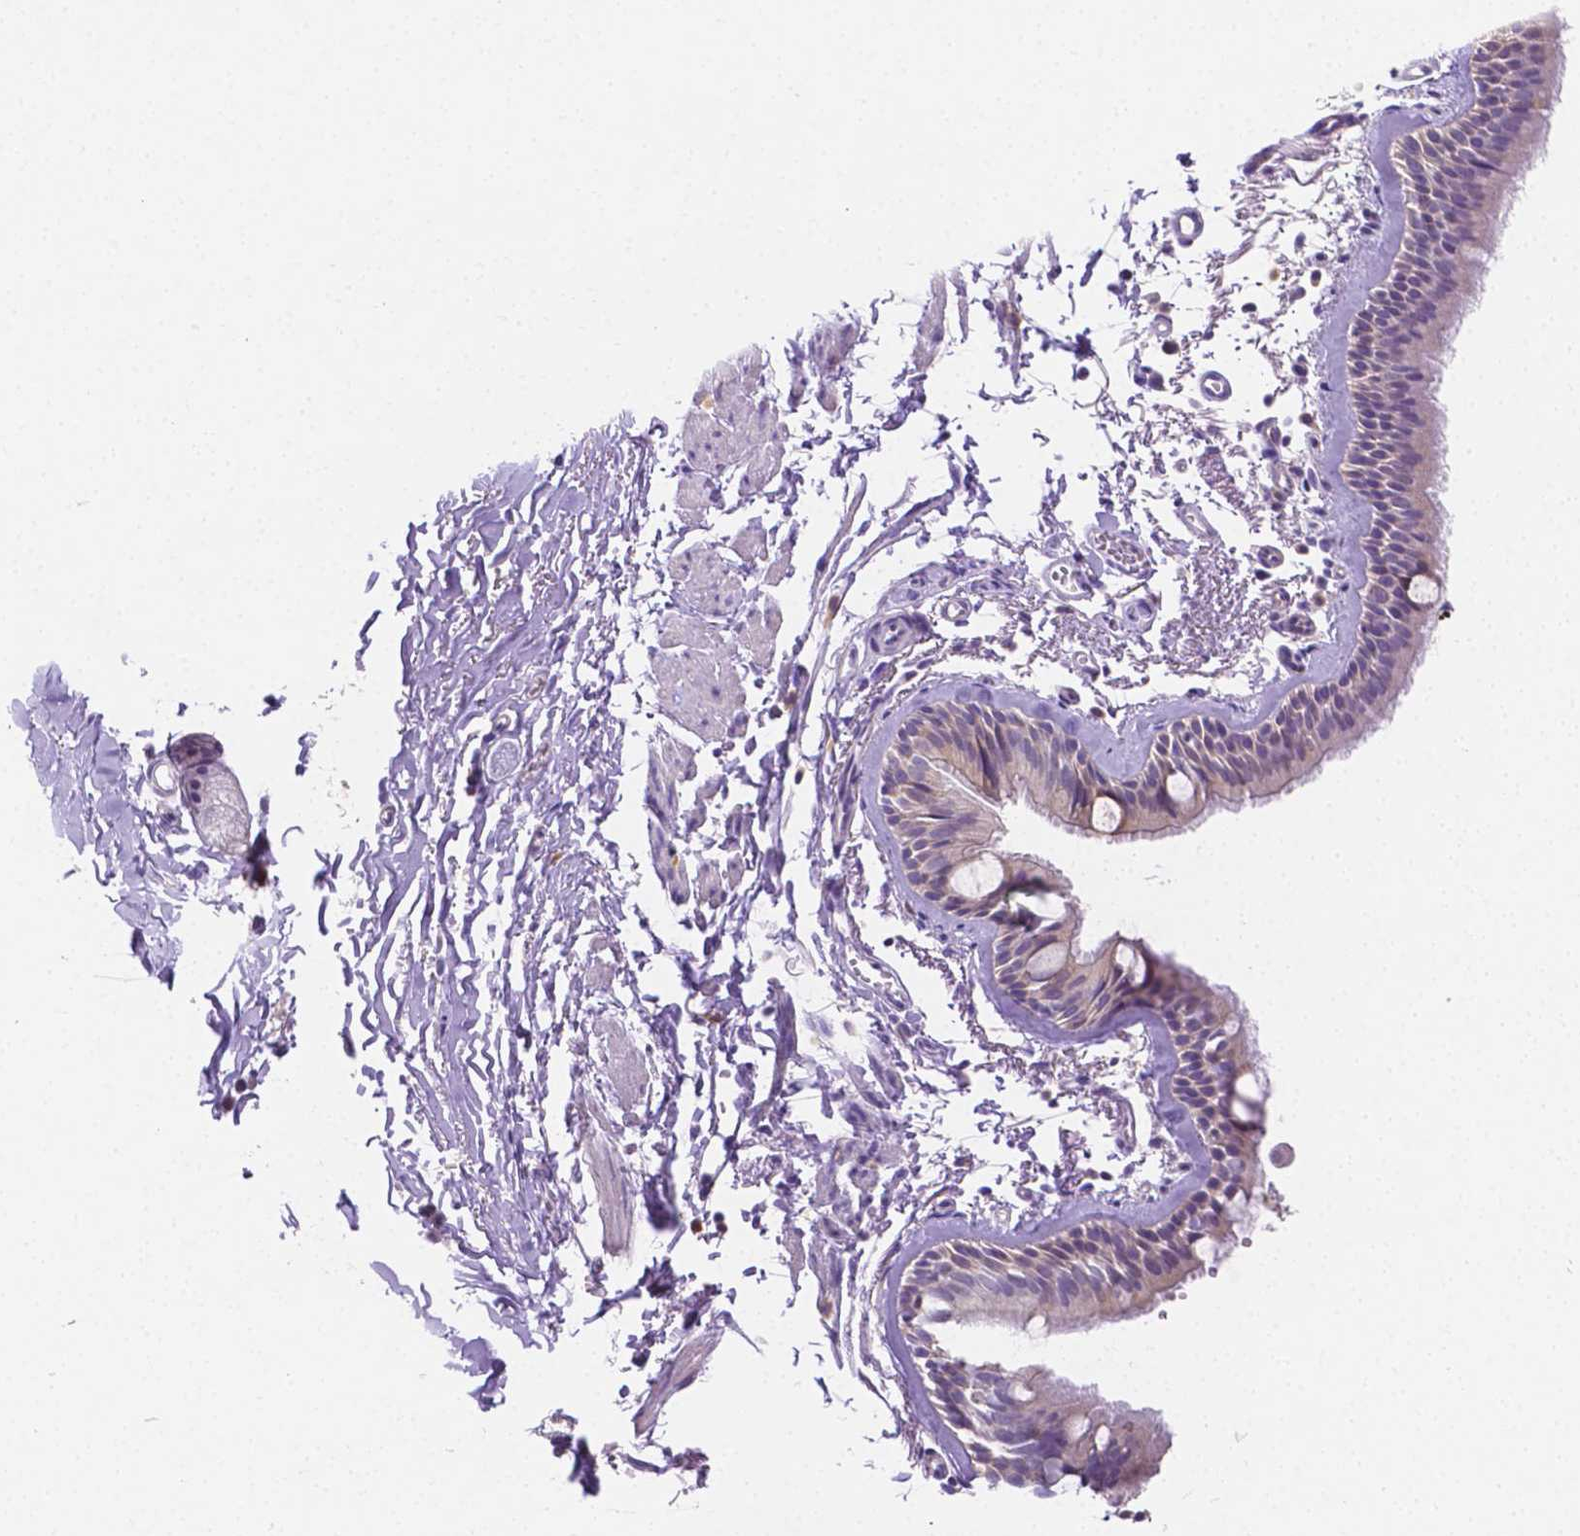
{"staining": {"intensity": "moderate", "quantity": "<25%", "location": "cytoplasmic/membranous"}, "tissue": "bronchus", "cell_type": "Respiratory epithelial cells", "image_type": "normal", "snomed": [{"axis": "morphology", "description": "Normal tissue, NOS"}, {"axis": "topography", "description": "Cartilage tissue"}, {"axis": "topography", "description": "Bronchus"}, {"axis": "topography", "description": "Peripheral nerve tissue"}], "caption": "Protein staining exhibits moderate cytoplasmic/membranous expression in about <25% of respiratory epithelial cells in unremarkable bronchus. The protein of interest is stained brown, and the nuclei are stained in blue (DAB (3,3'-diaminobenzidine) IHC with brightfield microscopy, high magnification).", "gene": "NXPH2", "patient": {"sex": "female", "age": 59}}